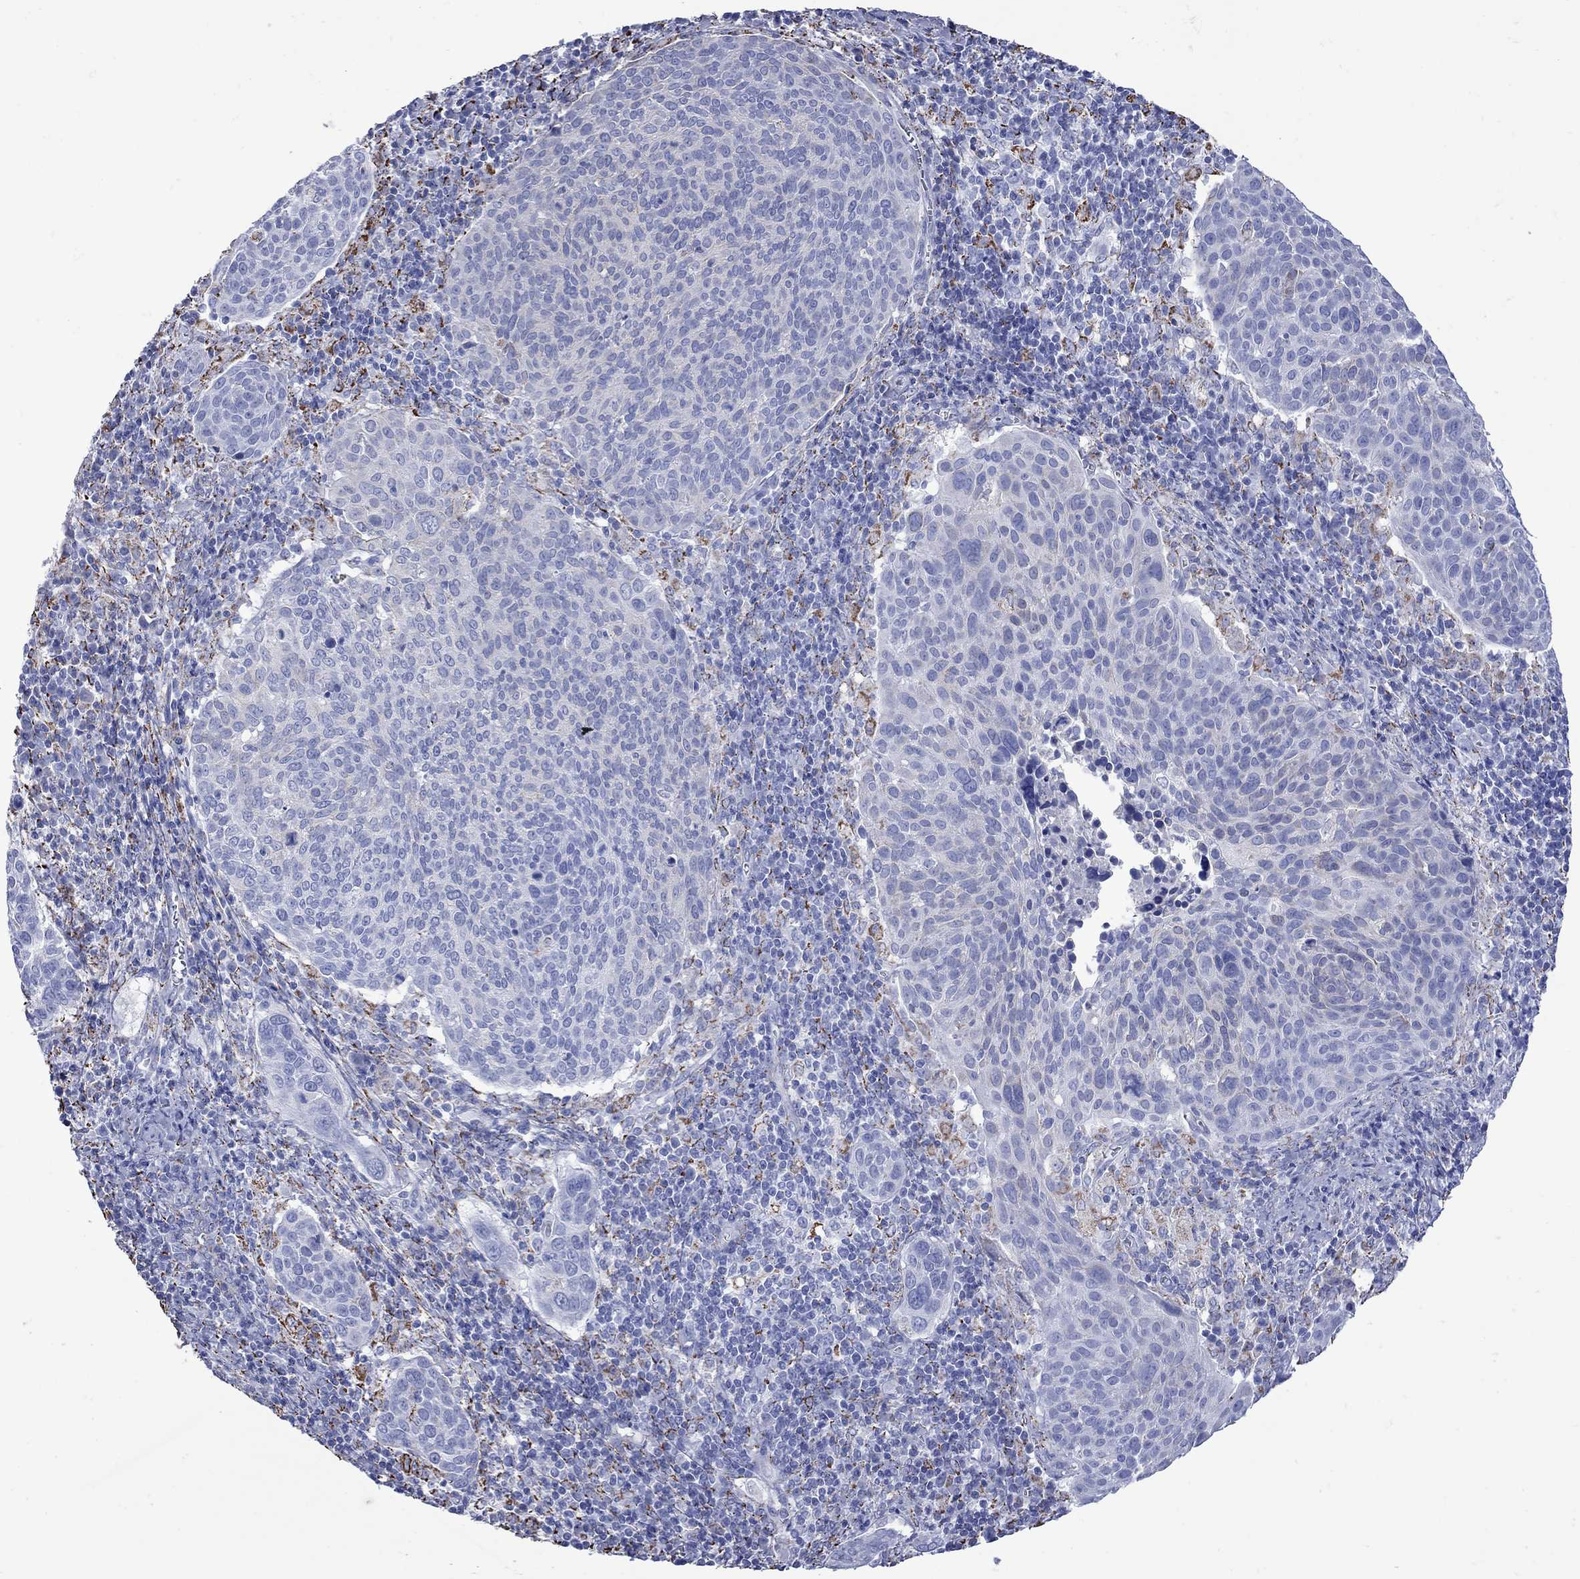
{"staining": {"intensity": "negative", "quantity": "none", "location": "none"}, "tissue": "cervical cancer", "cell_type": "Tumor cells", "image_type": "cancer", "snomed": [{"axis": "morphology", "description": "Squamous cell carcinoma, NOS"}, {"axis": "topography", "description": "Cervix"}], "caption": "Cervical cancer stained for a protein using immunohistochemistry (IHC) displays no staining tumor cells.", "gene": "SESTD1", "patient": {"sex": "female", "age": 39}}